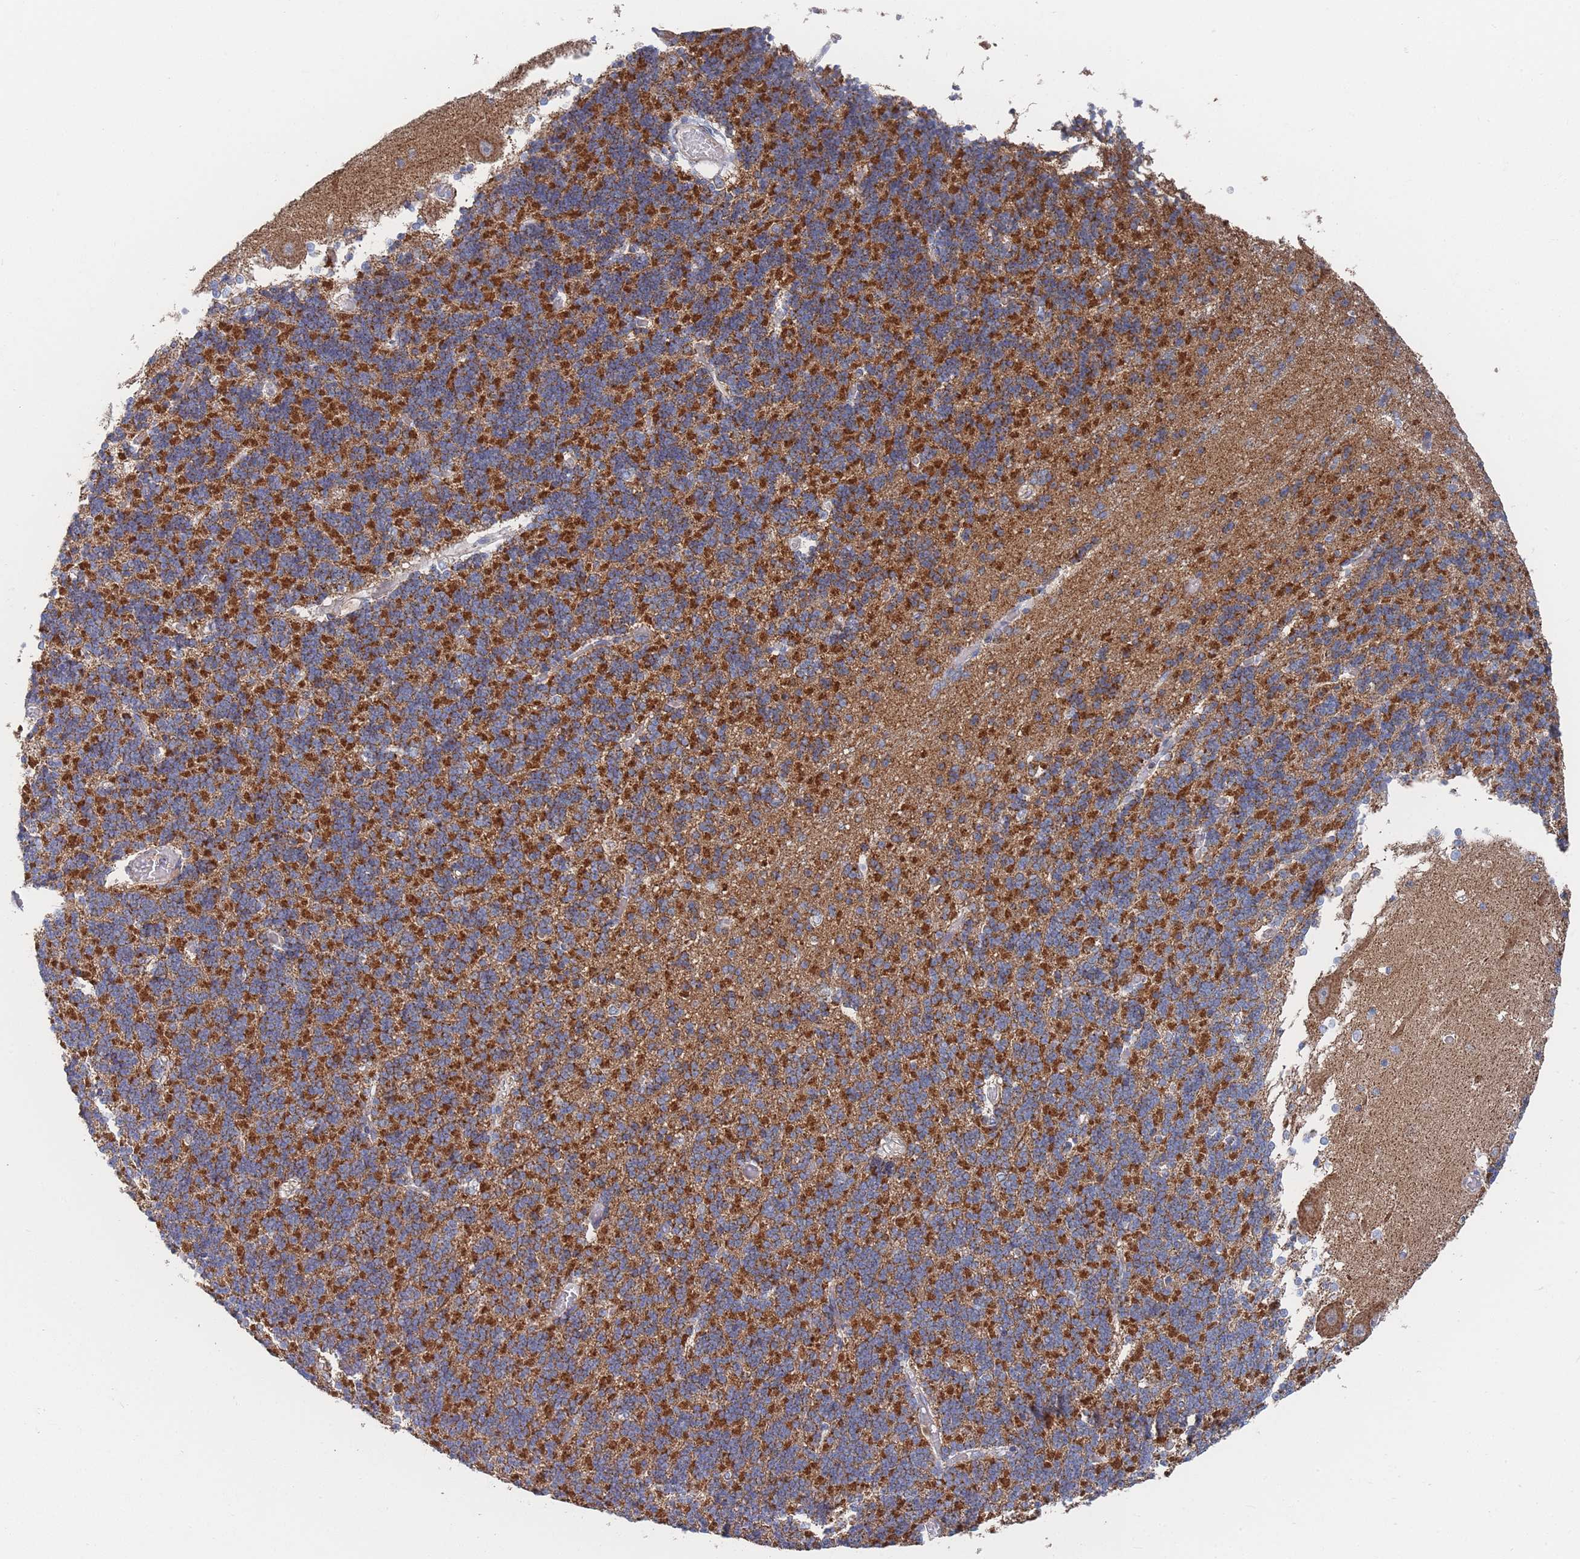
{"staining": {"intensity": "strong", "quantity": "25%-75%", "location": "cytoplasmic/membranous"}, "tissue": "cerebellum", "cell_type": "Cells in granular layer", "image_type": "normal", "snomed": [{"axis": "morphology", "description": "Normal tissue, NOS"}, {"axis": "topography", "description": "Cerebellum"}], "caption": "DAB (3,3'-diaminobenzidine) immunohistochemical staining of benign cerebellum demonstrates strong cytoplasmic/membranous protein expression in approximately 25%-75% of cells in granular layer. Ihc stains the protein of interest in brown and the nuclei are stained blue.", "gene": "IKZF4", "patient": {"sex": "male", "age": 37}}